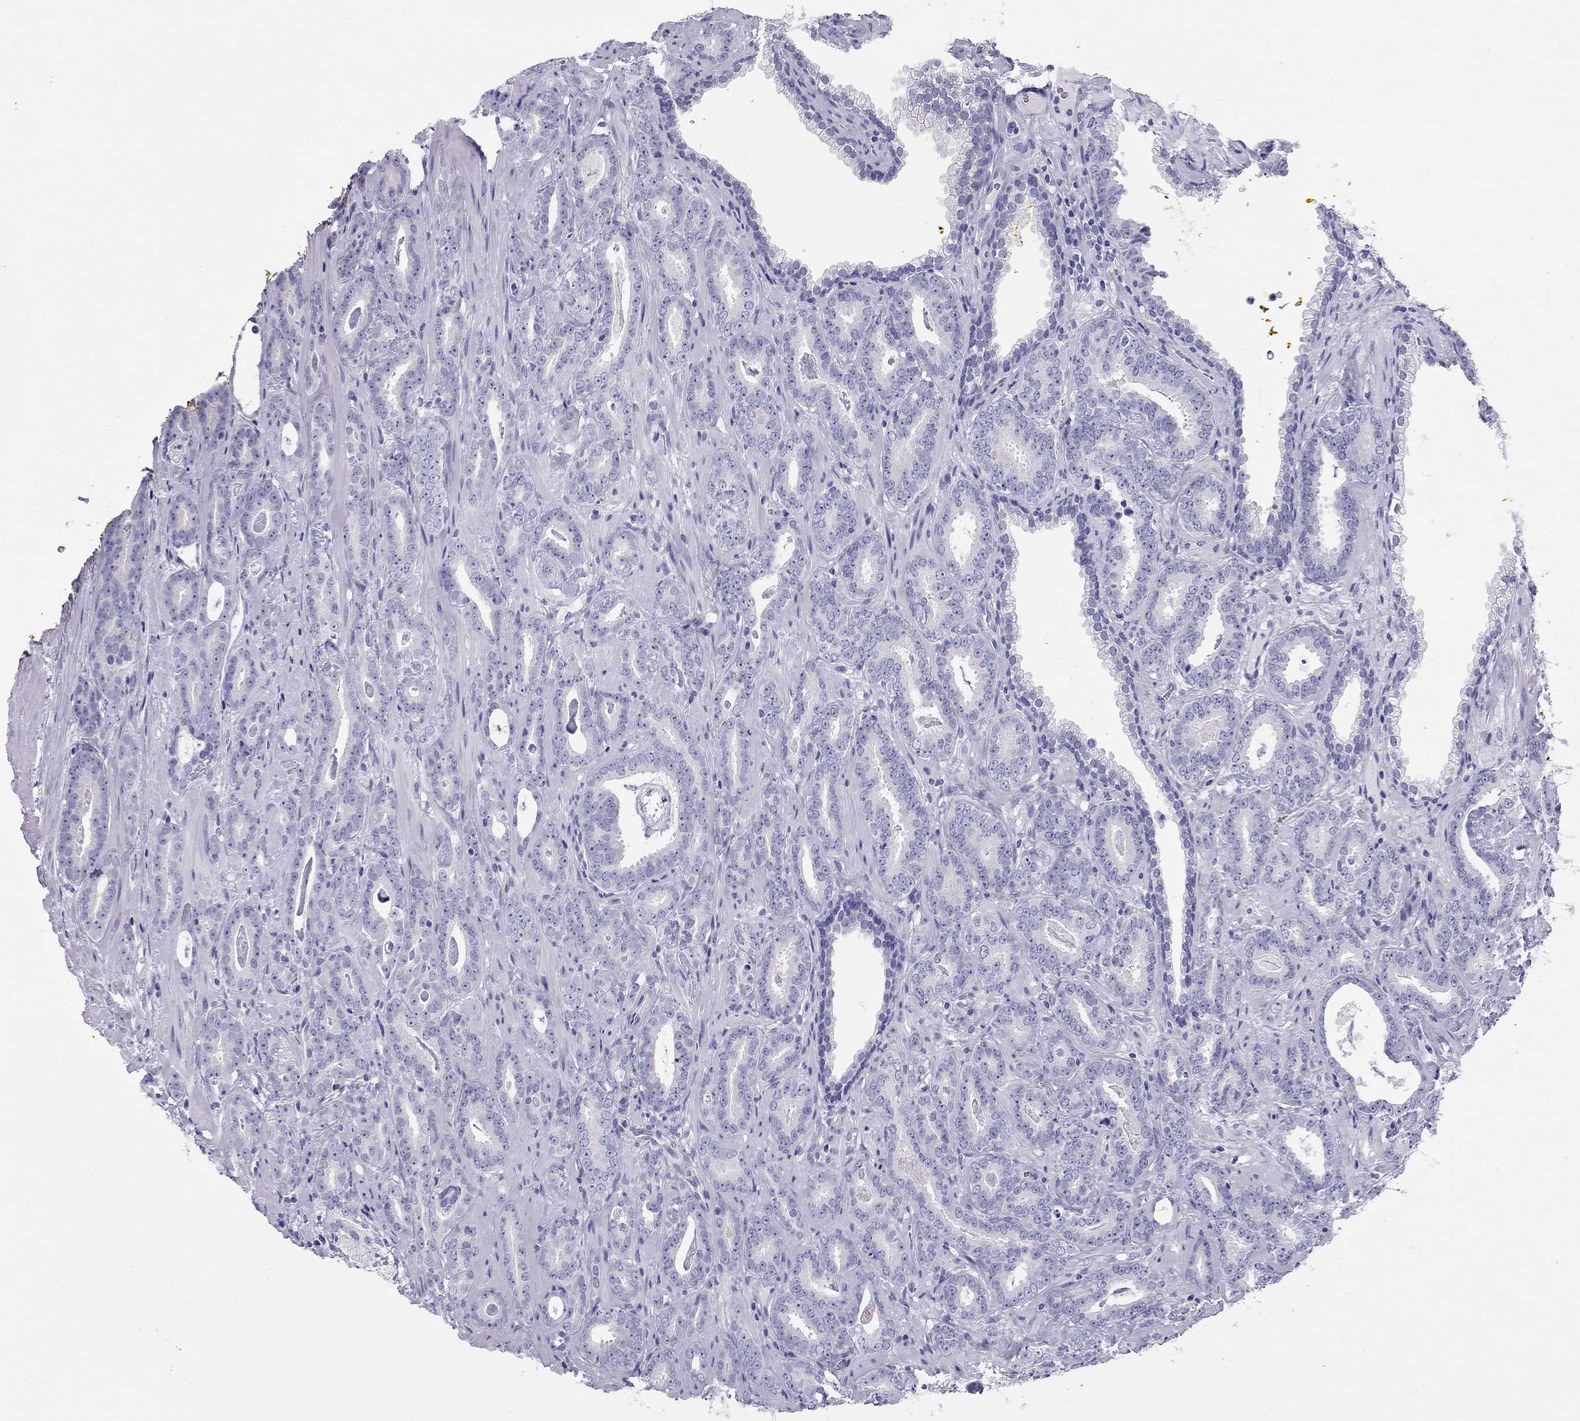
{"staining": {"intensity": "negative", "quantity": "none", "location": "none"}, "tissue": "prostate cancer", "cell_type": "Tumor cells", "image_type": "cancer", "snomed": [{"axis": "morphology", "description": "Adenocarcinoma, Medium grade"}, {"axis": "topography", "description": "Prostate and seminal vesicle, NOS"}, {"axis": "topography", "description": "Prostate"}], "caption": "Immunohistochemical staining of prostate cancer reveals no significant staining in tumor cells.", "gene": "PSMB11", "patient": {"sex": "male", "age": 54}}